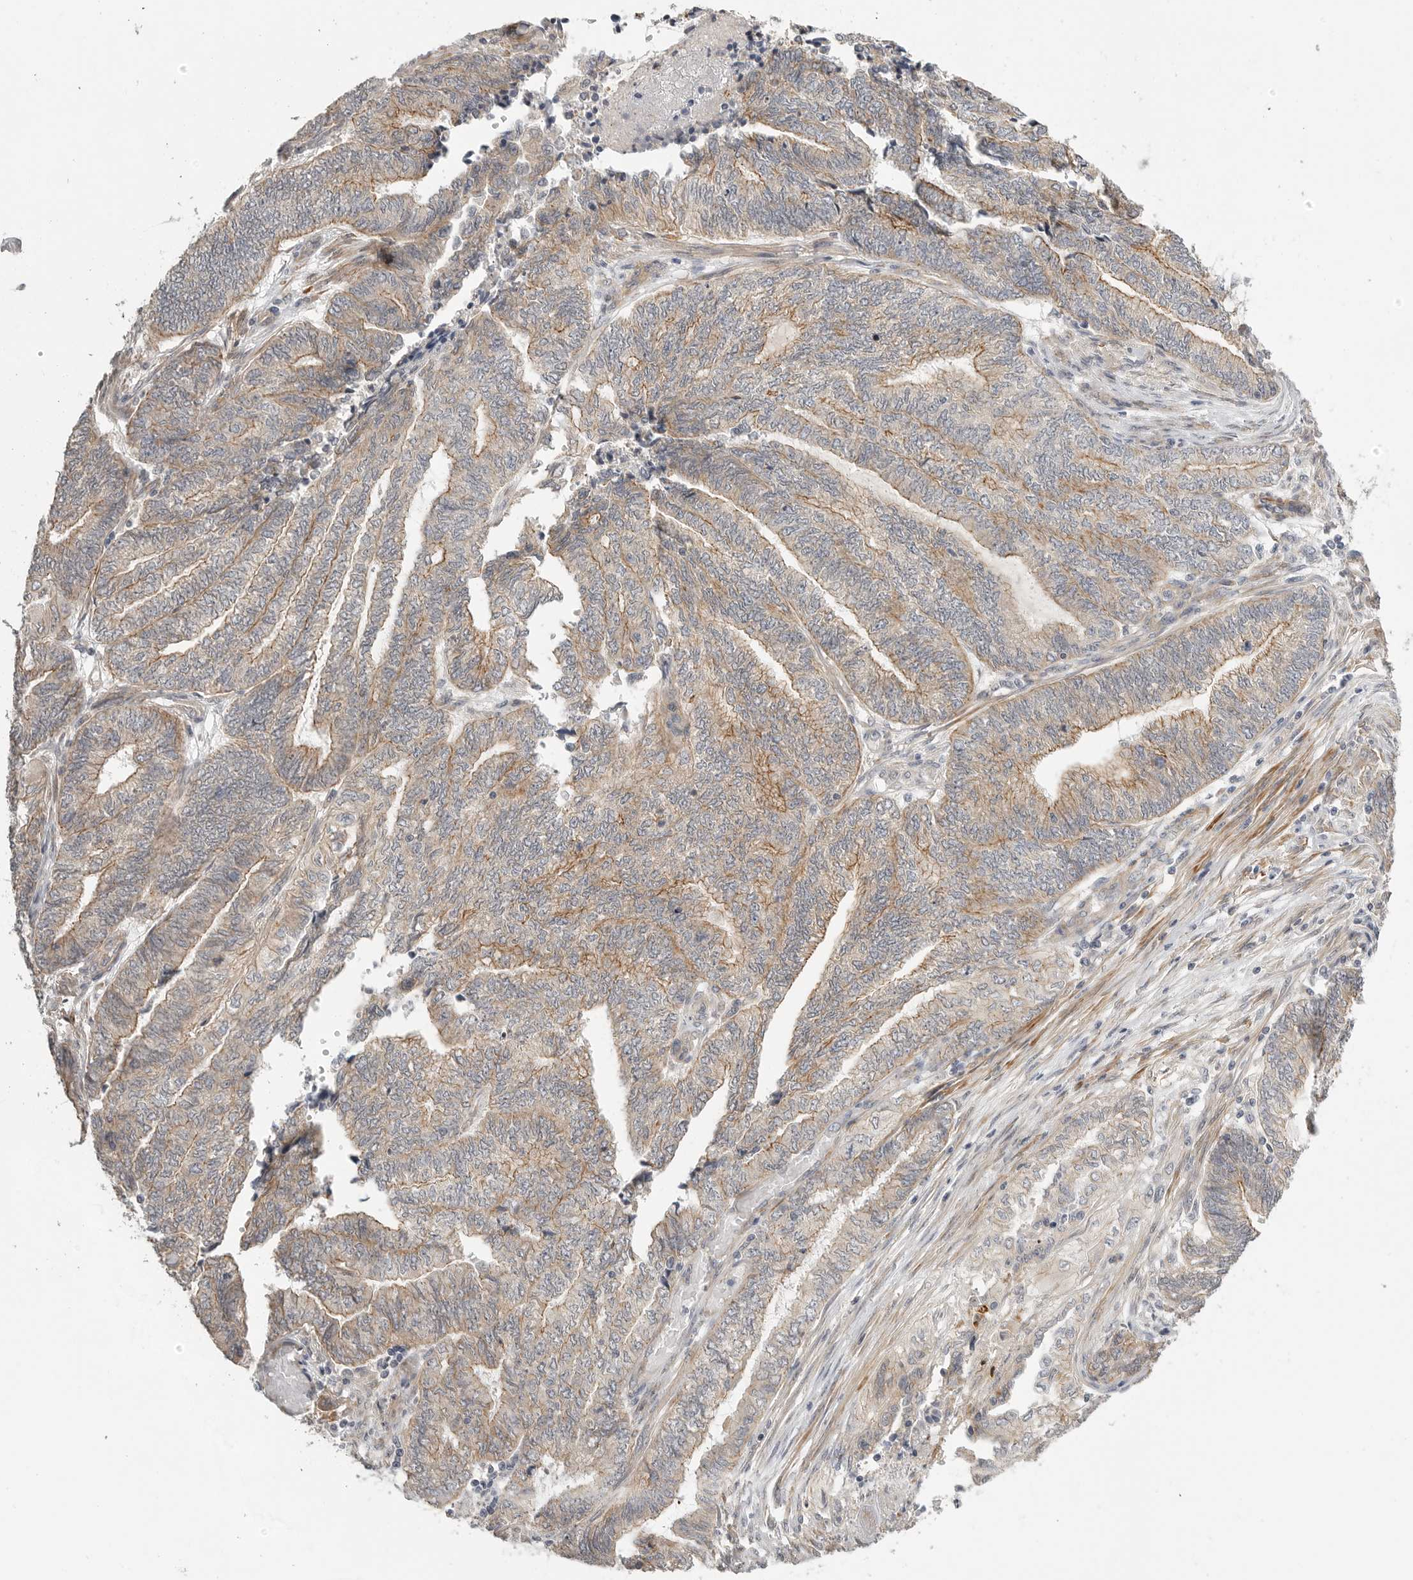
{"staining": {"intensity": "moderate", "quantity": "<25%", "location": "cytoplasmic/membranous"}, "tissue": "endometrial cancer", "cell_type": "Tumor cells", "image_type": "cancer", "snomed": [{"axis": "morphology", "description": "Adenocarcinoma, NOS"}, {"axis": "topography", "description": "Uterus"}, {"axis": "topography", "description": "Endometrium"}], "caption": "Adenocarcinoma (endometrial) tissue shows moderate cytoplasmic/membranous positivity in approximately <25% of tumor cells, visualized by immunohistochemistry.", "gene": "STAB2", "patient": {"sex": "female", "age": 70}}